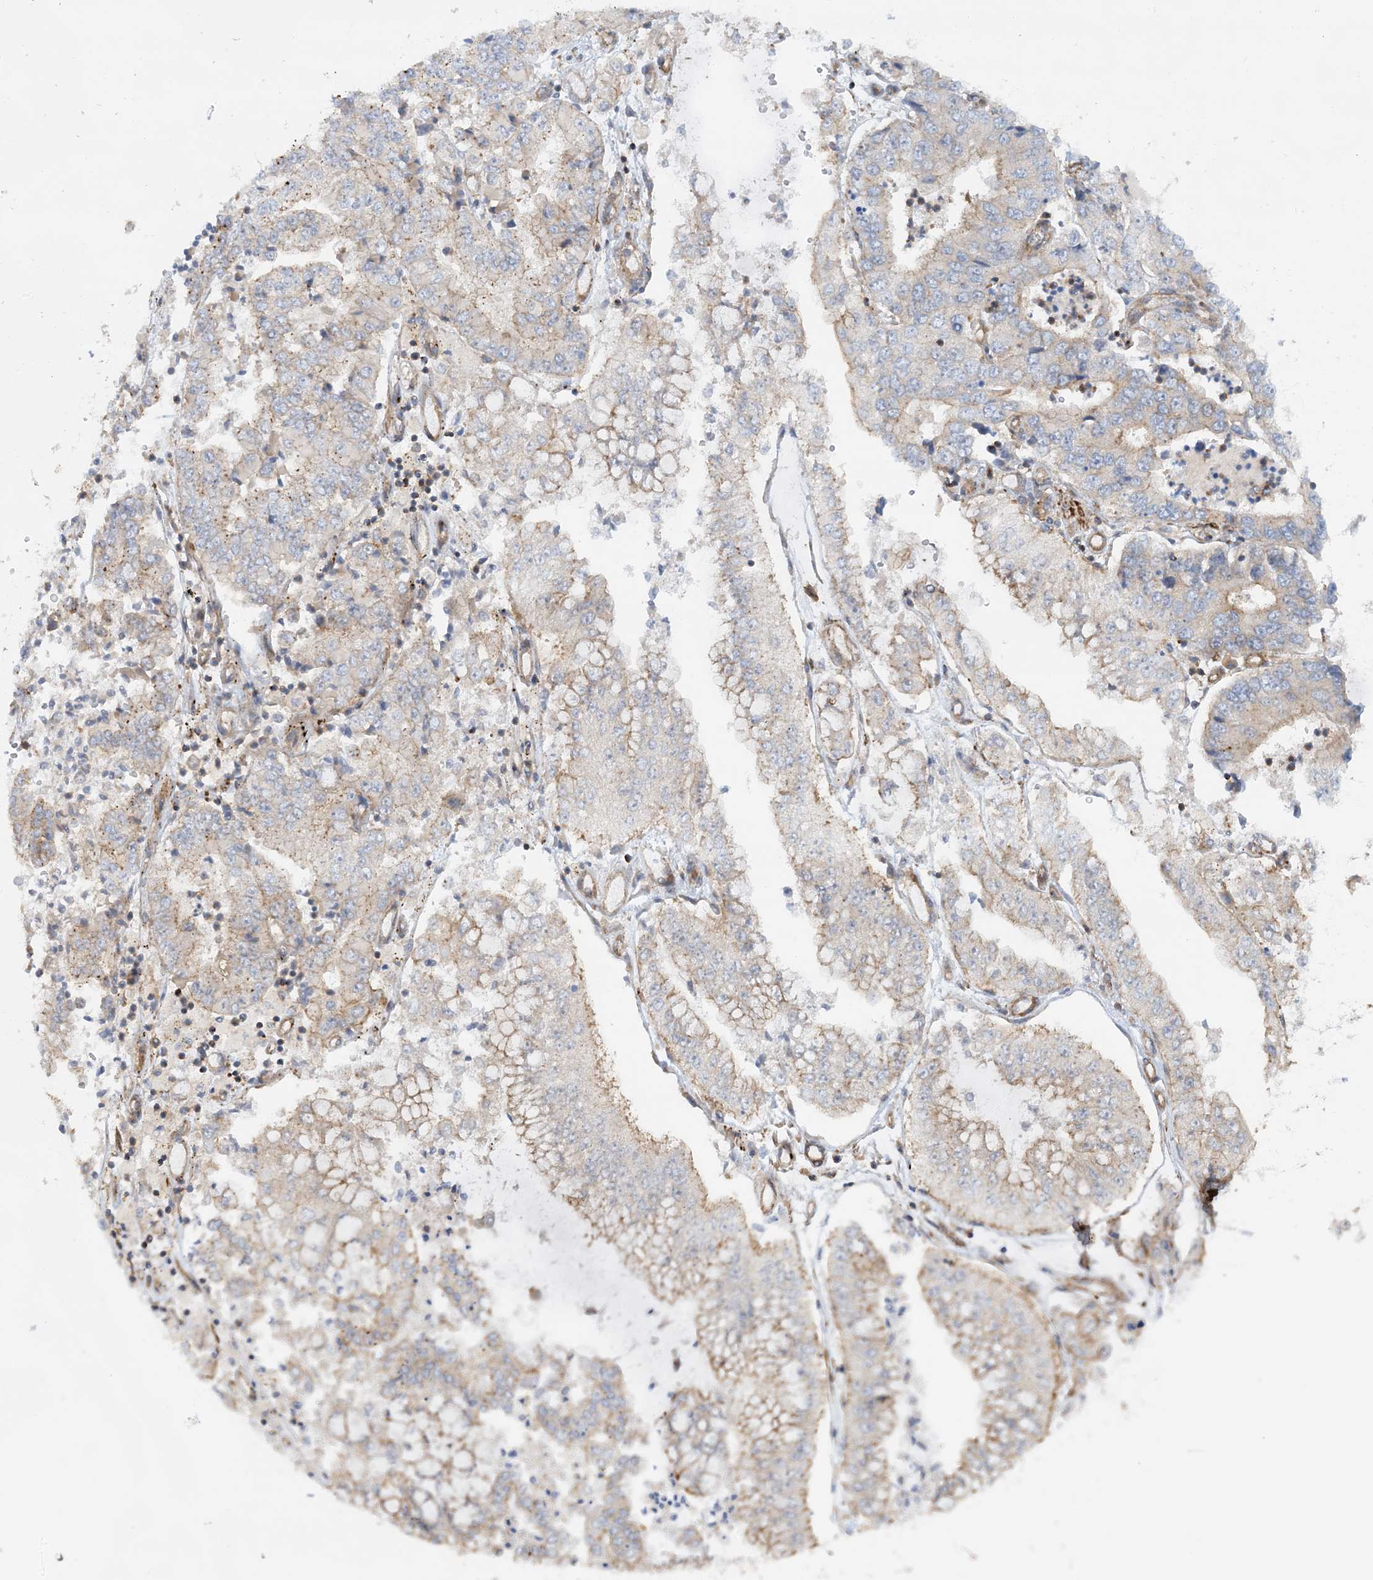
{"staining": {"intensity": "weak", "quantity": "25%-75%", "location": "cytoplasmic/membranous"}, "tissue": "stomach cancer", "cell_type": "Tumor cells", "image_type": "cancer", "snomed": [{"axis": "morphology", "description": "Adenocarcinoma, NOS"}, {"axis": "topography", "description": "Stomach"}], "caption": "This histopathology image shows IHC staining of human stomach cancer, with low weak cytoplasmic/membranous positivity in approximately 25%-75% of tumor cells.", "gene": "STAM2", "patient": {"sex": "male", "age": 76}}